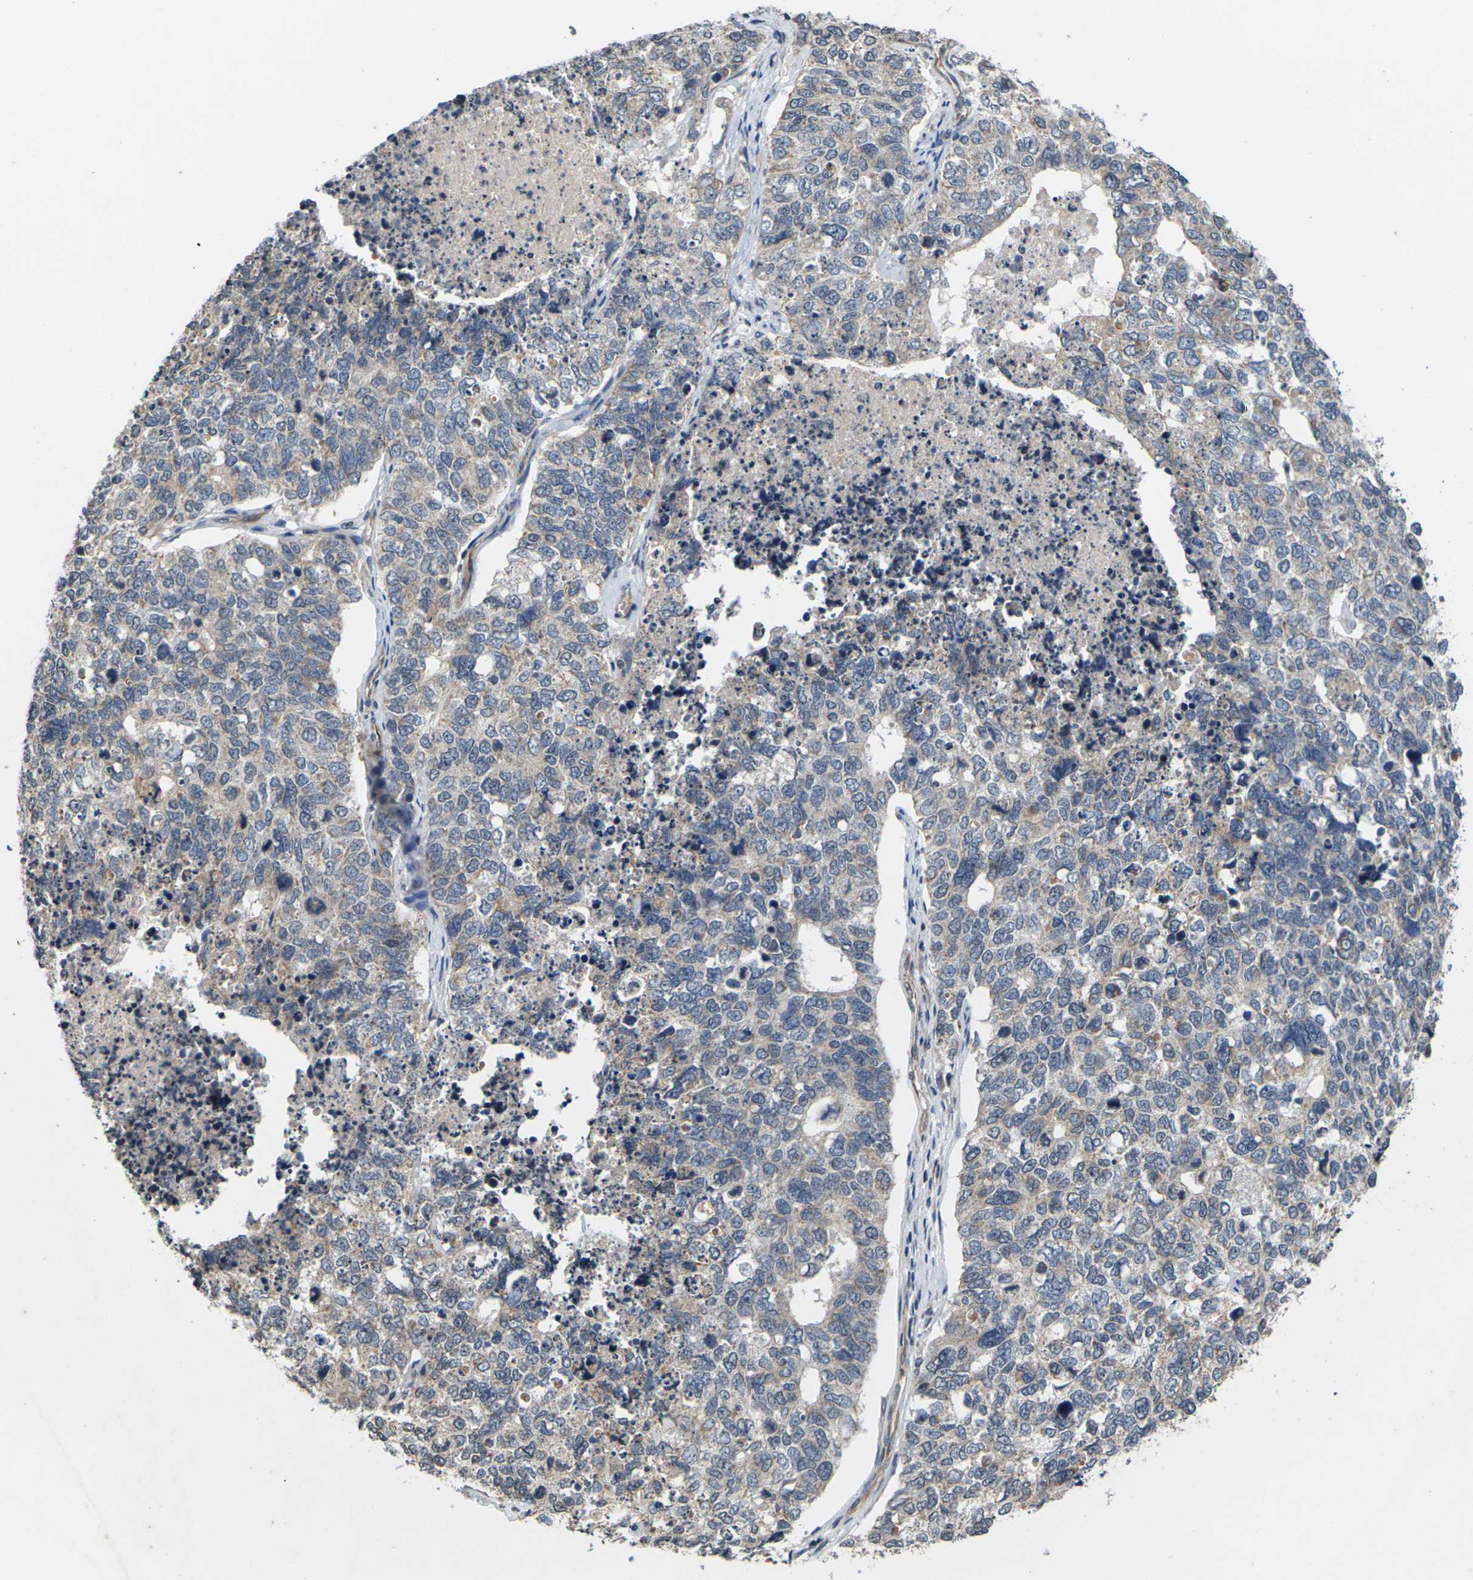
{"staining": {"intensity": "weak", "quantity": "25%-75%", "location": "cytoplasmic/membranous"}, "tissue": "cervical cancer", "cell_type": "Tumor cells", "image_type": "cancer", "snomed": [{"axis": "morphology", "description": "Squamous cell carcinoma, NOS"}, {"axis": "topography", "description": "Cervix"}], "caption": "Immunohistochemical staining of cervical squamous cell carcinoma shows weak cytoplasmic/membranous protein staining in about 25%-75% of tumor cells.", "gene": "DKK2", "patient": {"sex": "female", "age": 63}}